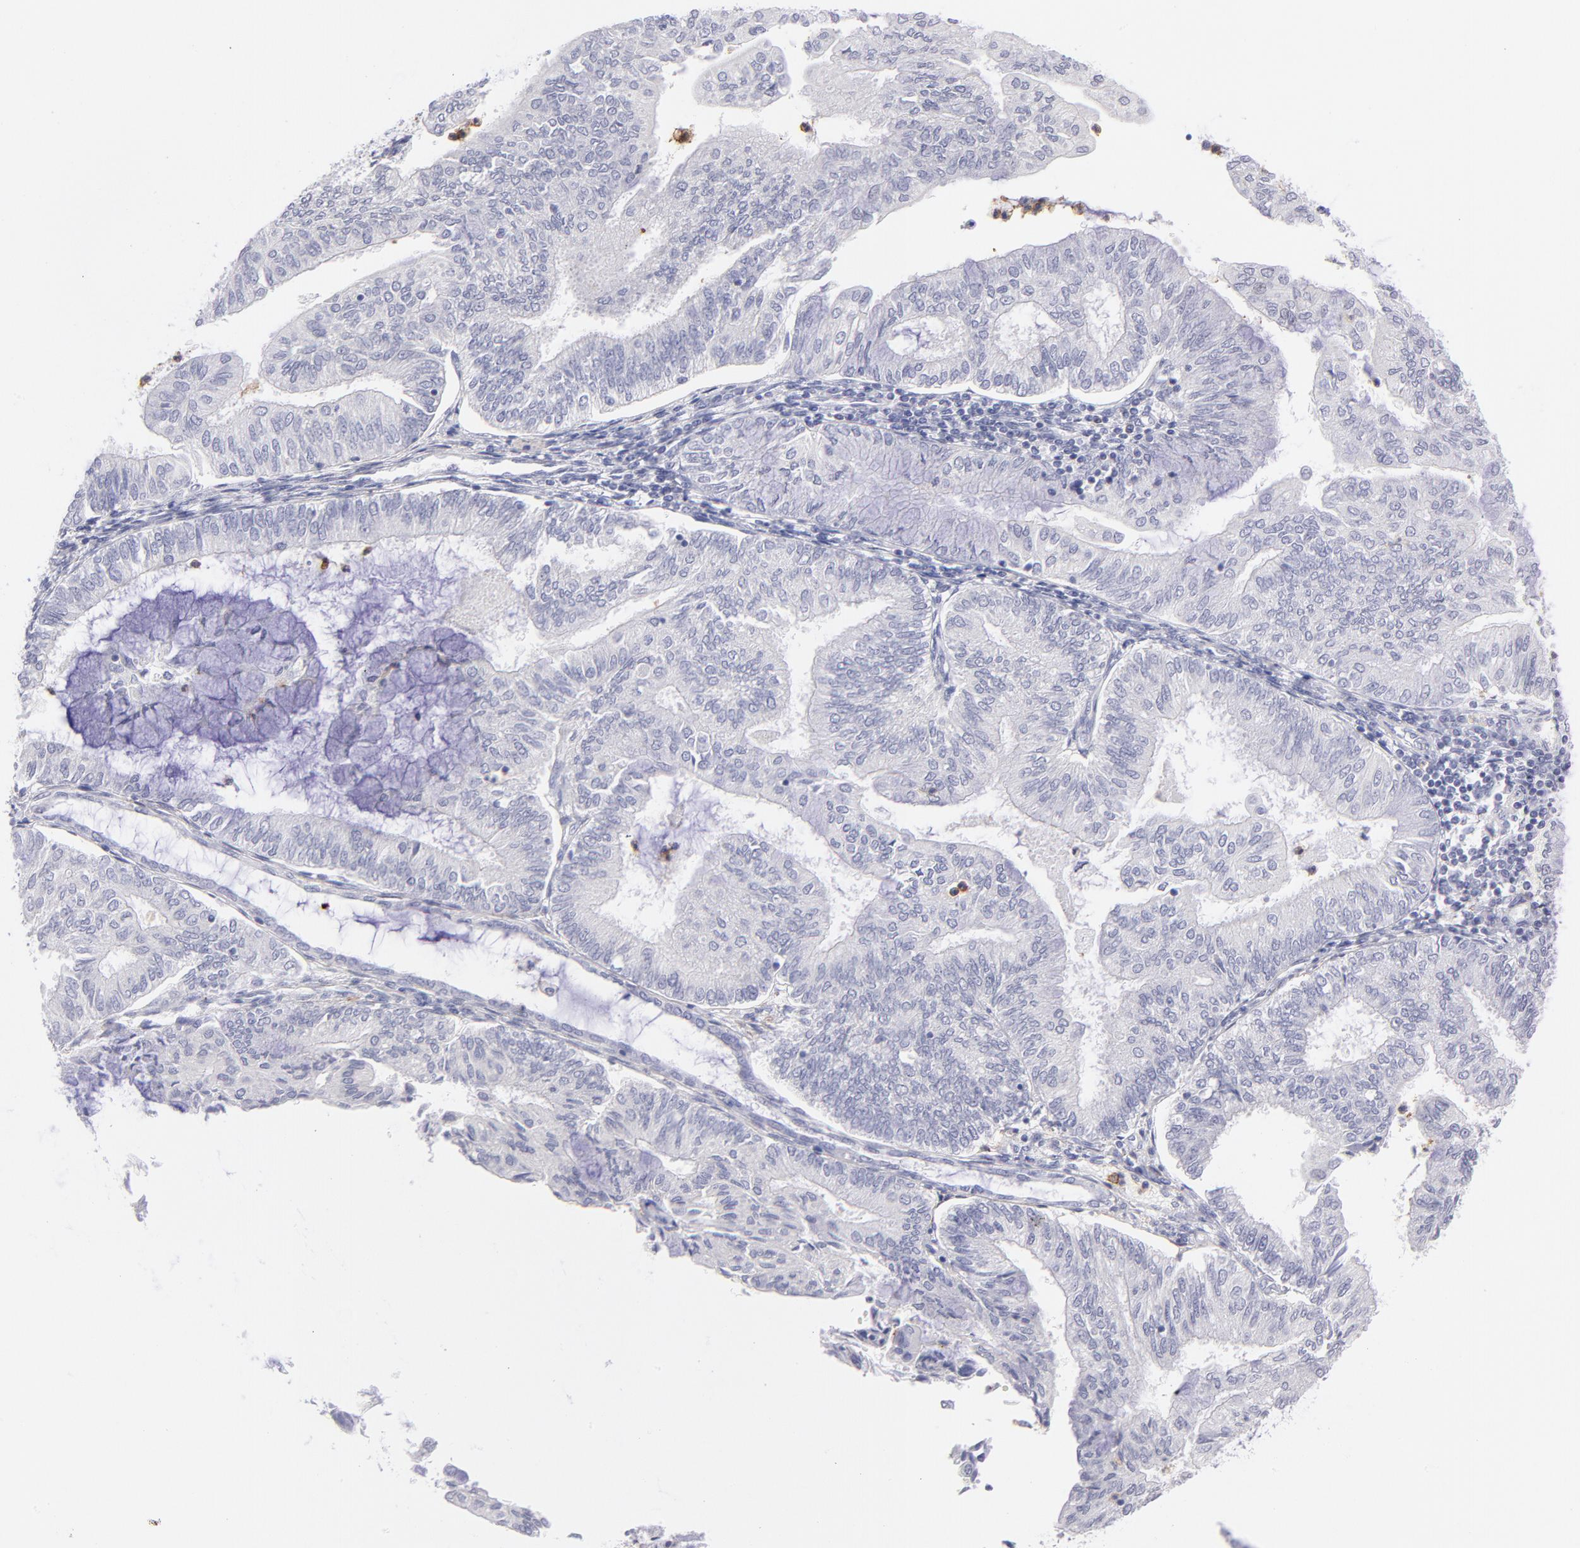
{"staining": {"intensity": "negative", "quantity": "none", "location": "none"}, "tissue": "endometrial cancer", "cell_type": "Tumor cells", "image_type": "cancer", "snomed": [{"axis": "morphology", "description": "Adenocarcinoma, NOS"}, {"axis": "topography", "description": "Endometrium"}], "caption": "Tumor cells show no significant staining in endometrial cancer (adenocarcinoma). (Stains: DAB immunohistochemistry with hematoxylin counter stain, Microscopy: brightfield microscopy at high magnification).", "gene": "LTB4R", "patient": {"sex": "female", "age": 59}}